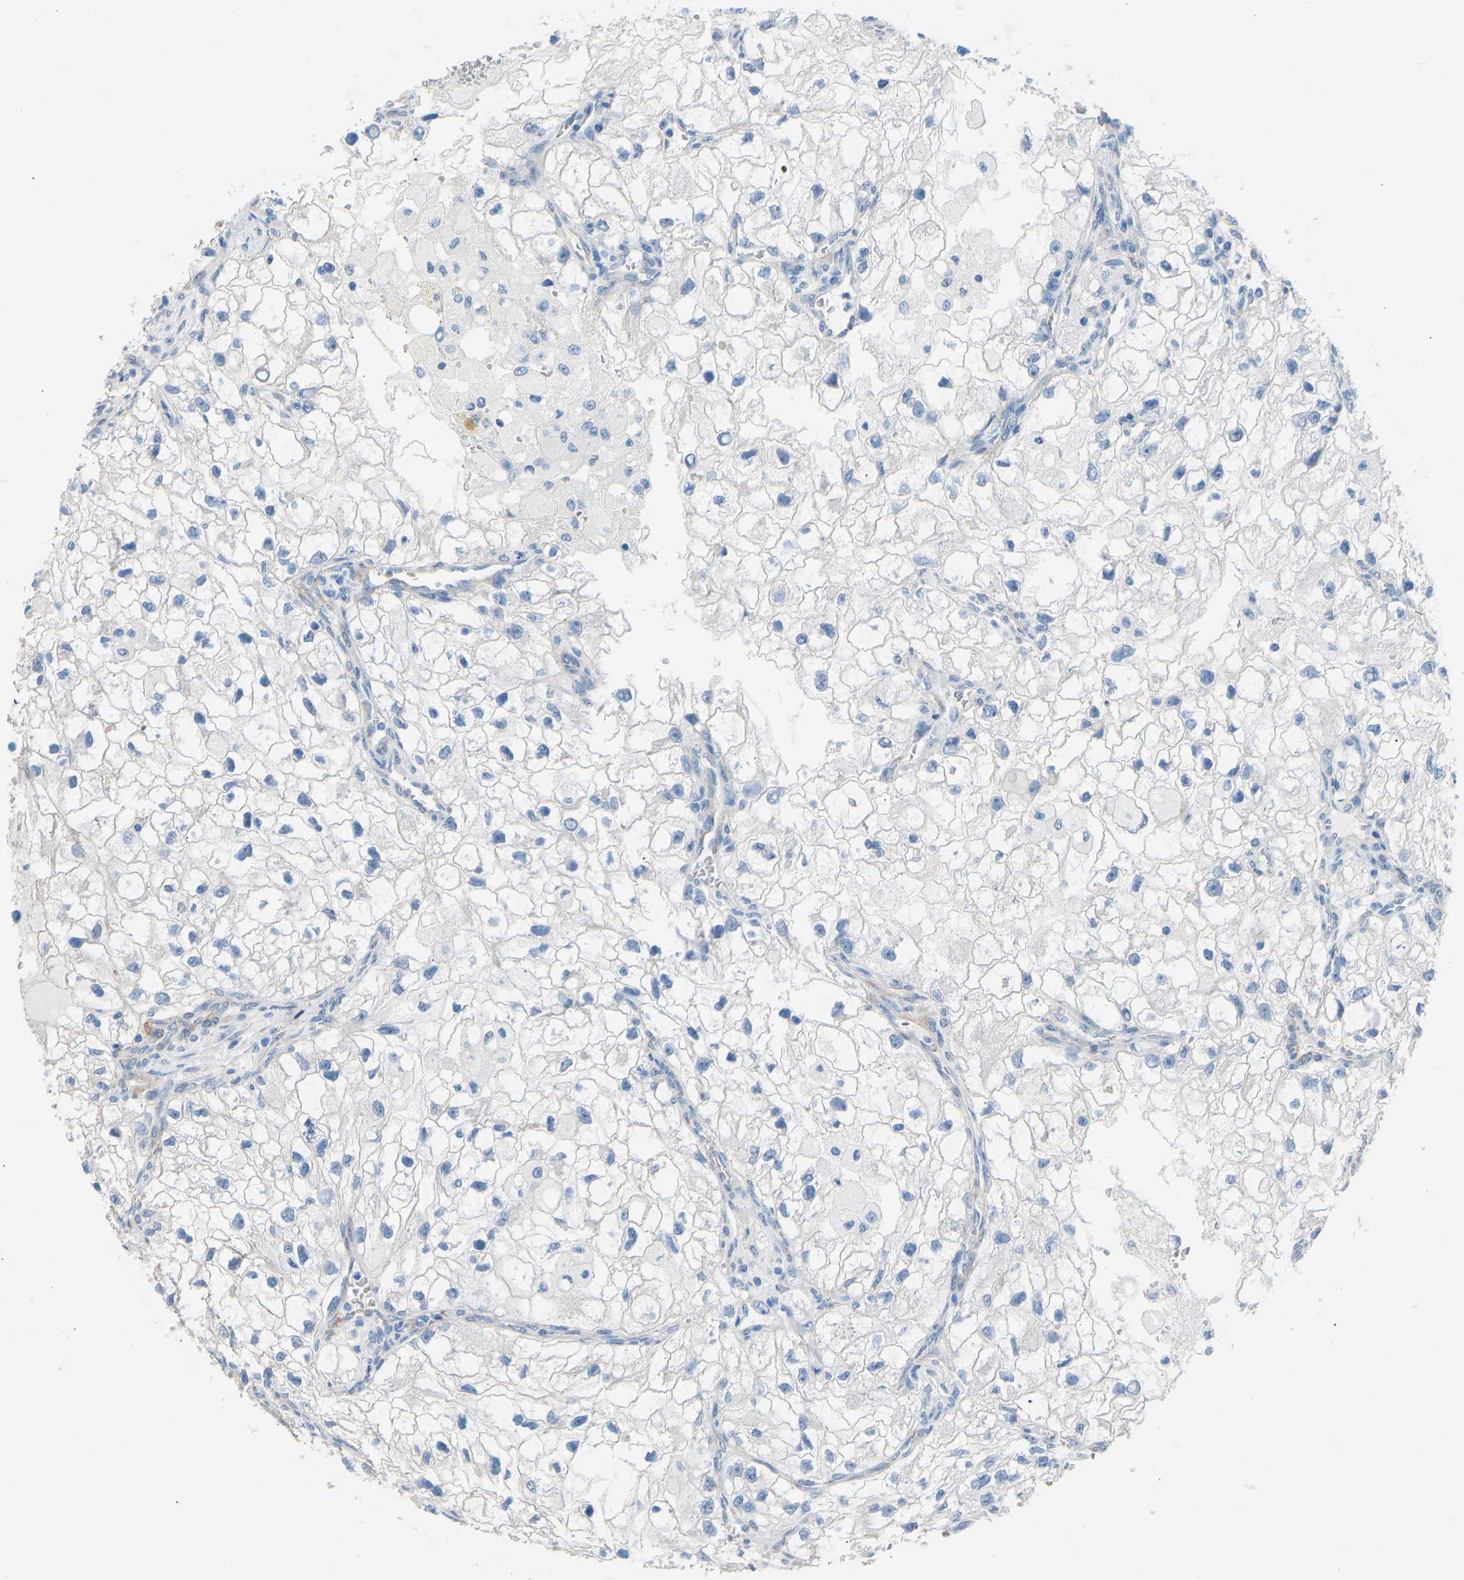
{"staining": {"intensity": "negative", "quantity": "none", "location": "none"}, "tissue": "renal cancer", "cell_type": "Tumor cells", "image_type": "cancer", "snomed": [{"axis": "morphology", "description": "Adenocarcinoma, NOS"}, {"axis": "topography", "description": "Kidney"}], "caption": "IHC of human renal adenocarcinoma displays no positivity in tumor cells. (Stains: DAB (3,3'-diaminobenzidine) immunohistochemistry with hematoxylin counter stain, Microscopy: brightfield microscopy at high magnification).", "gene": "MYH10", "patient": {"sex": "female", "age": 70}}